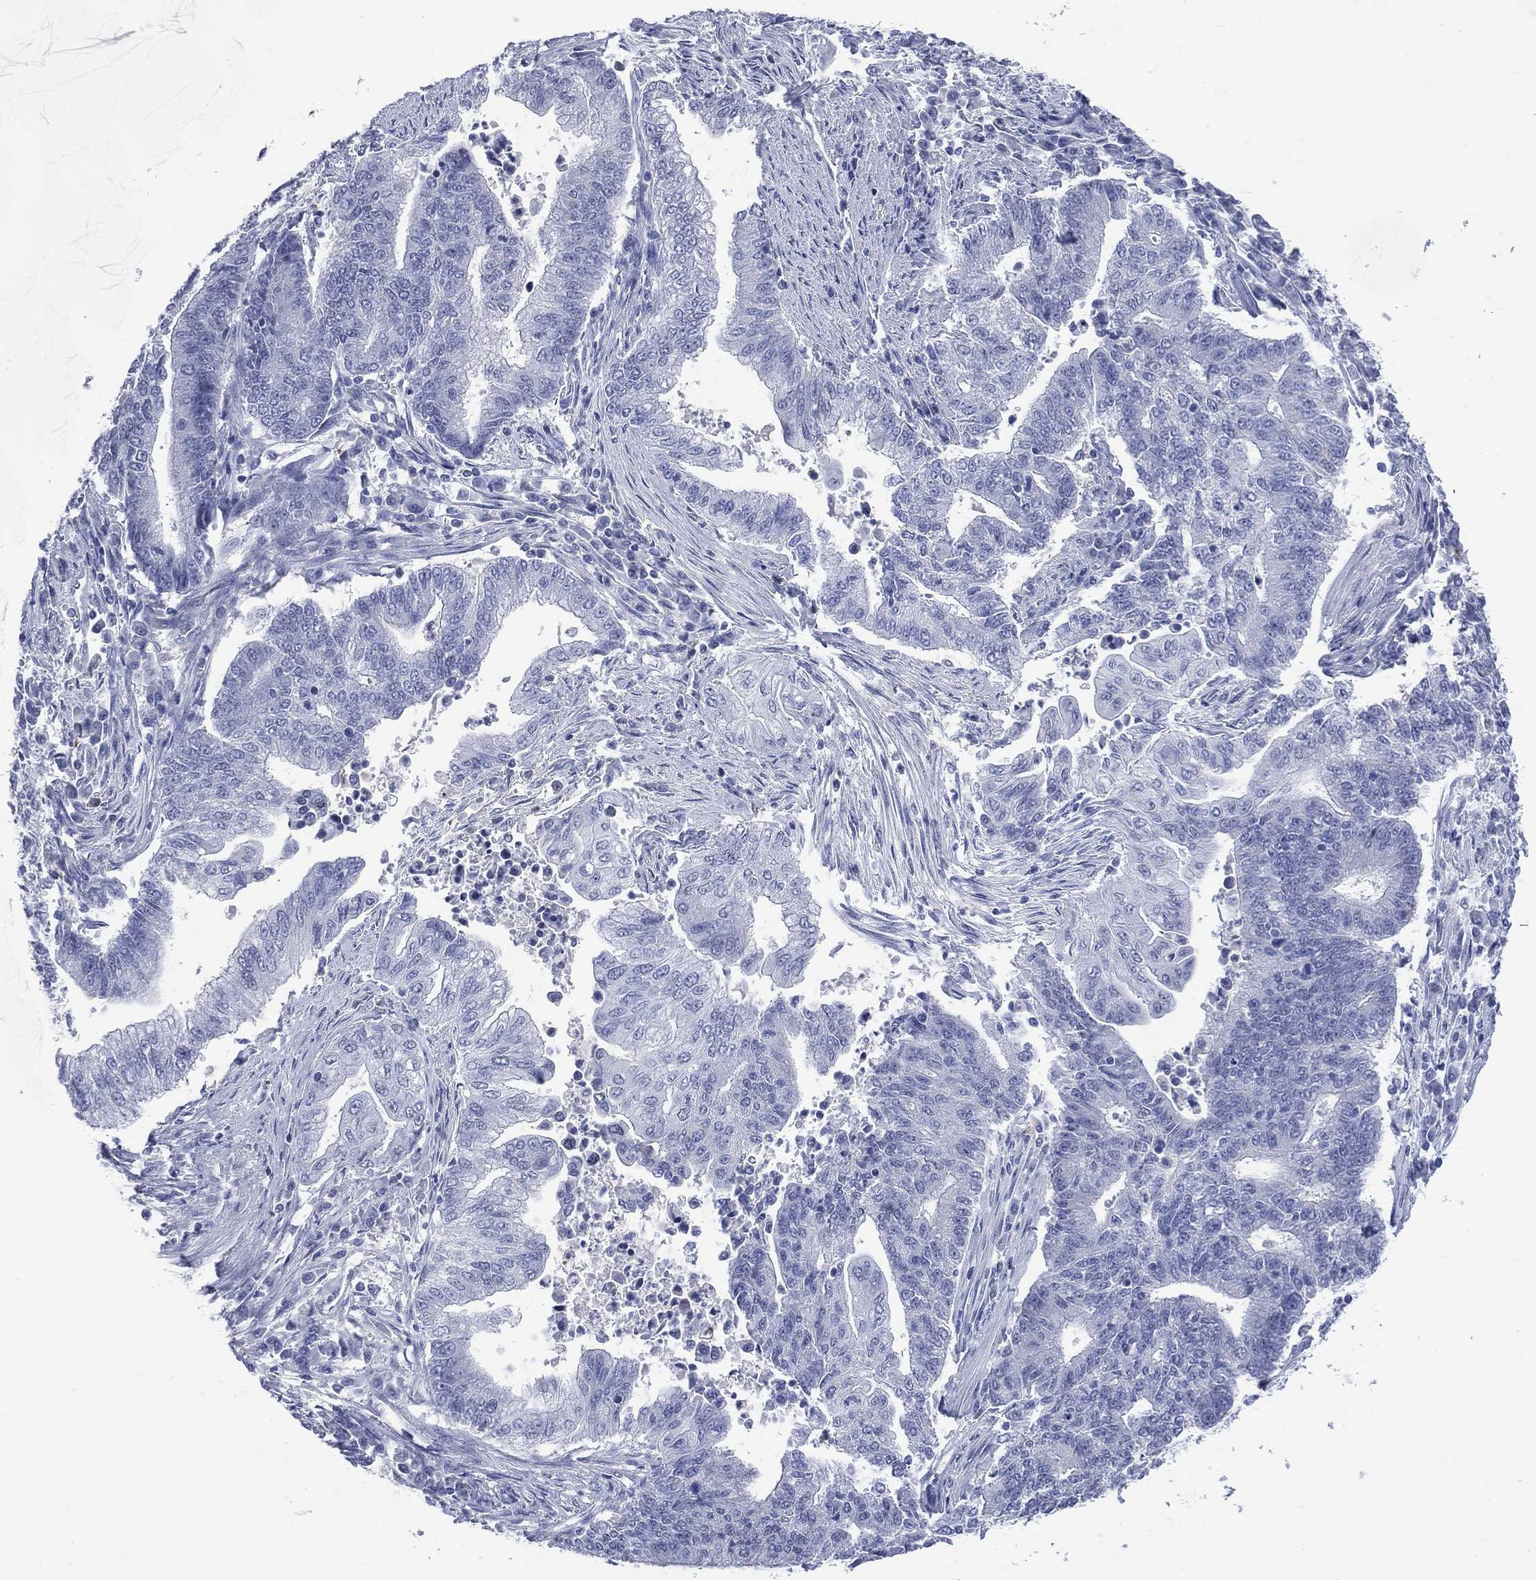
{"staining": {"intensity": "negative", "quantity": "none", "location": "none"}, "tissue": "endometrial cancer", "cell_type": "Tumor cells", "image_type": "cancer", "snomed": [{"axis": "morphology", "description": "Adenocarcinoma, NOS"}, {"axis": "topography", "description": "Uterus"}, {"axis": "topography", "description": "Endometrium"}], "caption": "A photomicrograph of human adenocarcinoma (endometrial) is negative for staining in tumor cells.", "gene": "AKAP3", "patient": {"sex": "female", "age": 54}}